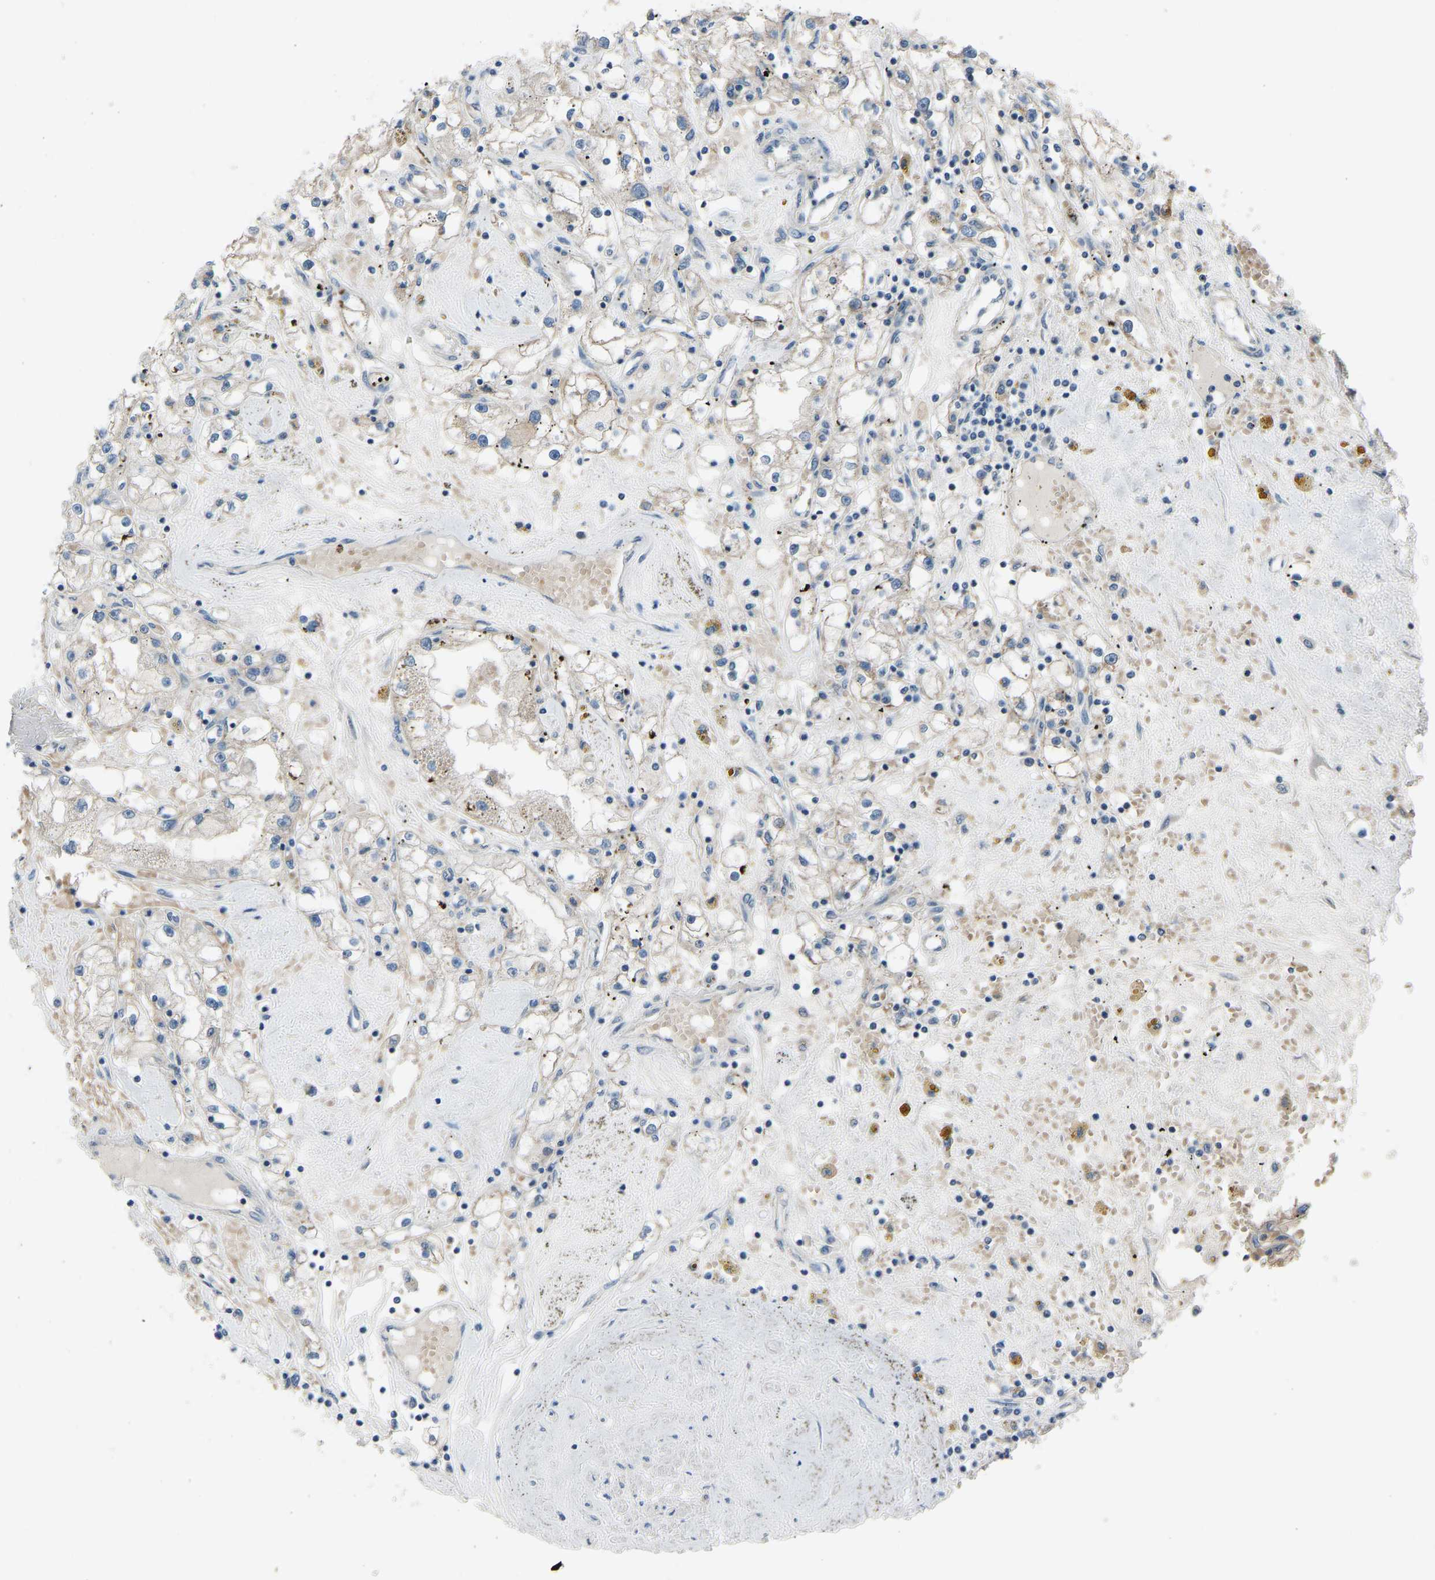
{"staining": {"intensity": "weak", "quantity": ">75%", "location": "cytoplasmic/membranous"}, "tissue": "renal cancer", "cell_type": "Tumor cells", "image_type": "cancer", "snomed": [{"axis": "morphology", "description": "Adenocarcinoma, NOS"}, {"axis": "topography", "description": "Kidney"}], "caption": "Human renal cancer stained with a protein marker reveals weak staining in tumor cells.", "gene": "CDK2AP1", "patient": {"sex": "male", "age": 56}}